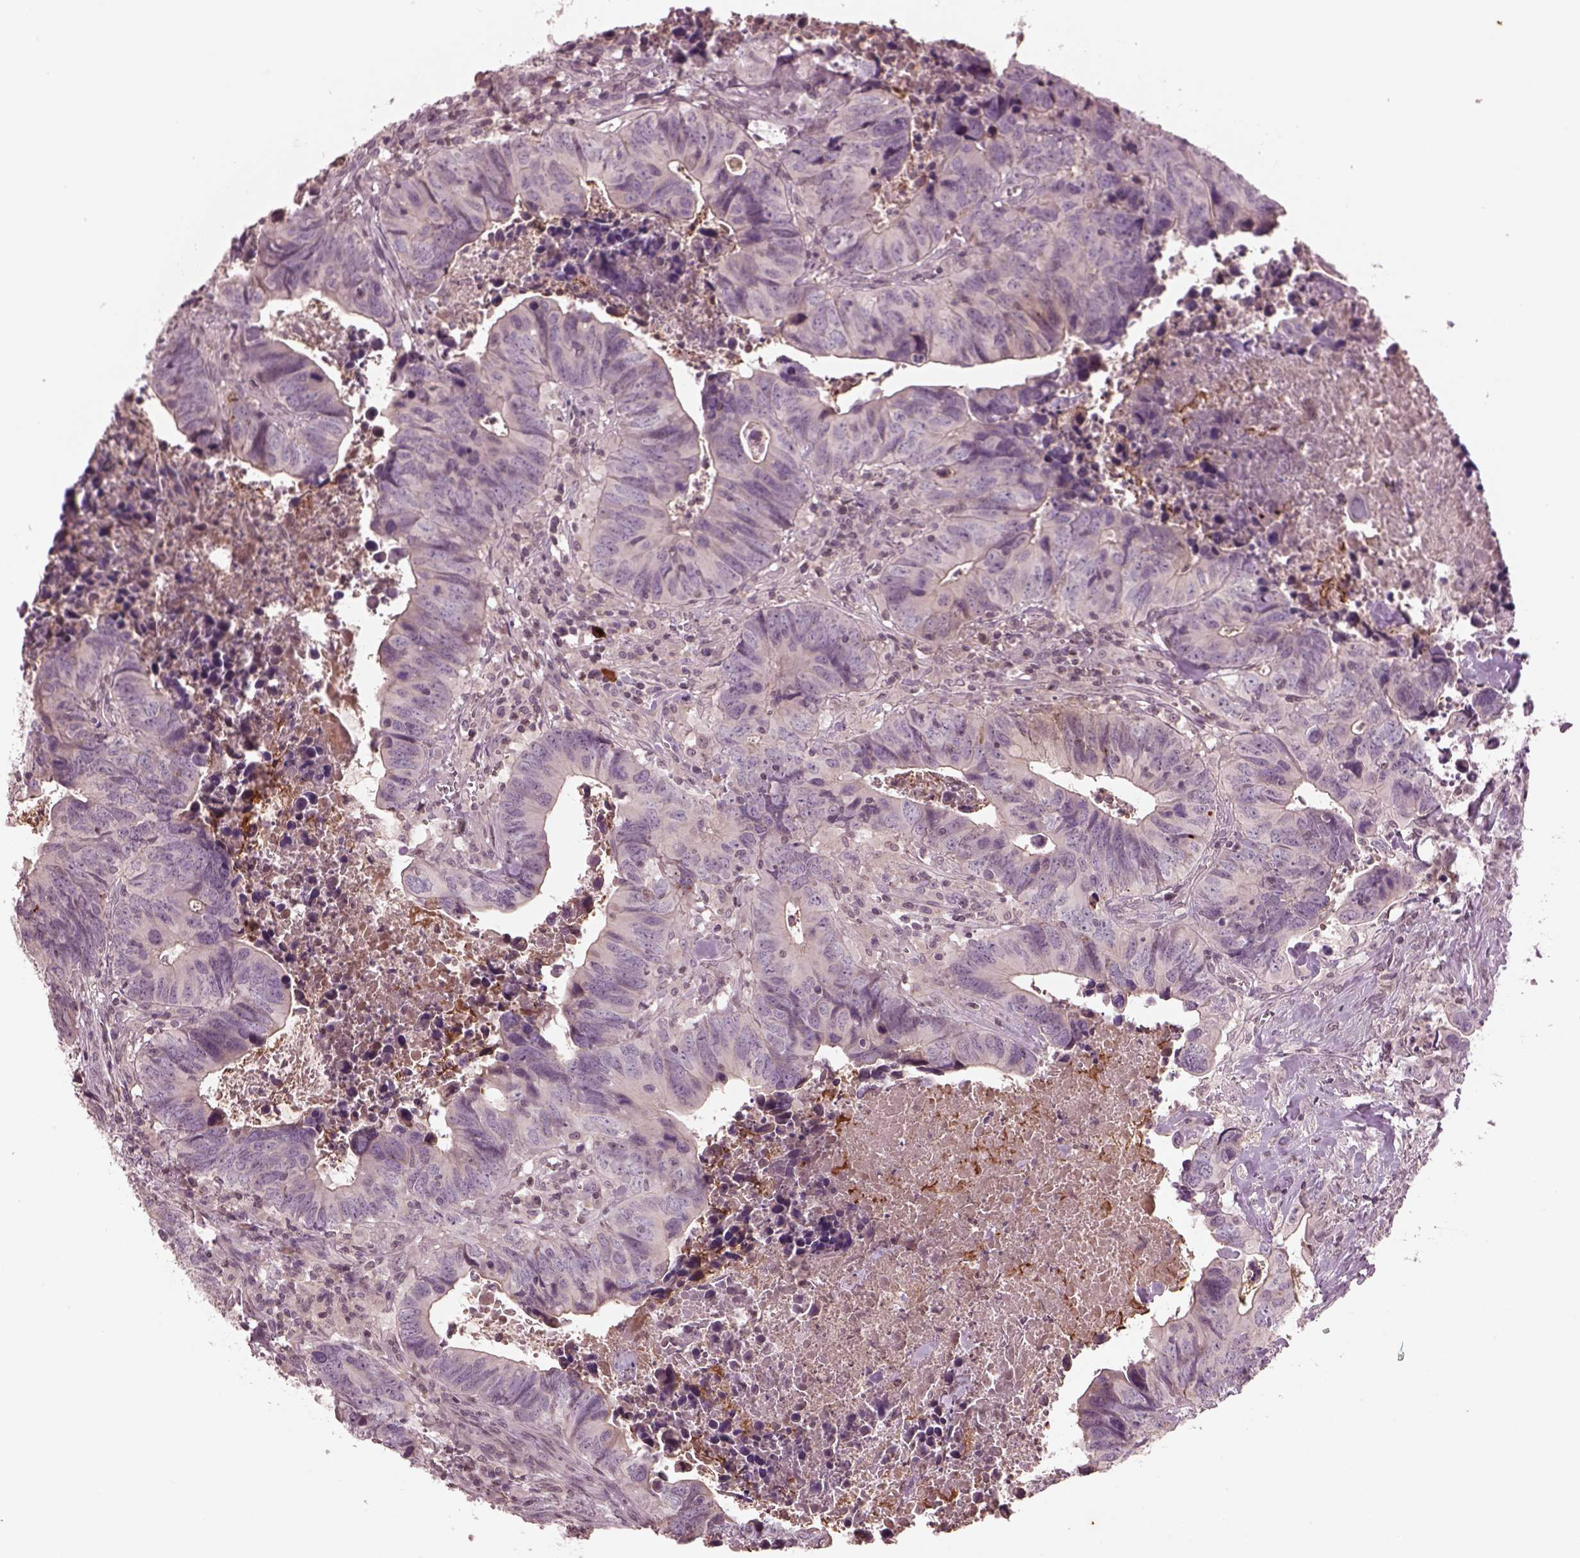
{"staining": {"intensity": "negative", "quantity": "none", "location": "none"}, "tissue": "colorectal cancer", "cell_type": "Tumor cells", "image_type": "cancer", "snomed": [{"axis": "morphology", "description": "Adenocarcinoma, NOS"}, {"axis": "topography", "description": "Colon"}], "caption": "Protein analysis of colorectal cancer demonstrates no significant staining in tumor cells. (IHC, brightfield microscopy, high magnification).", "gene": "PTX4", "patient": {"sex": "female", "age": 82}}